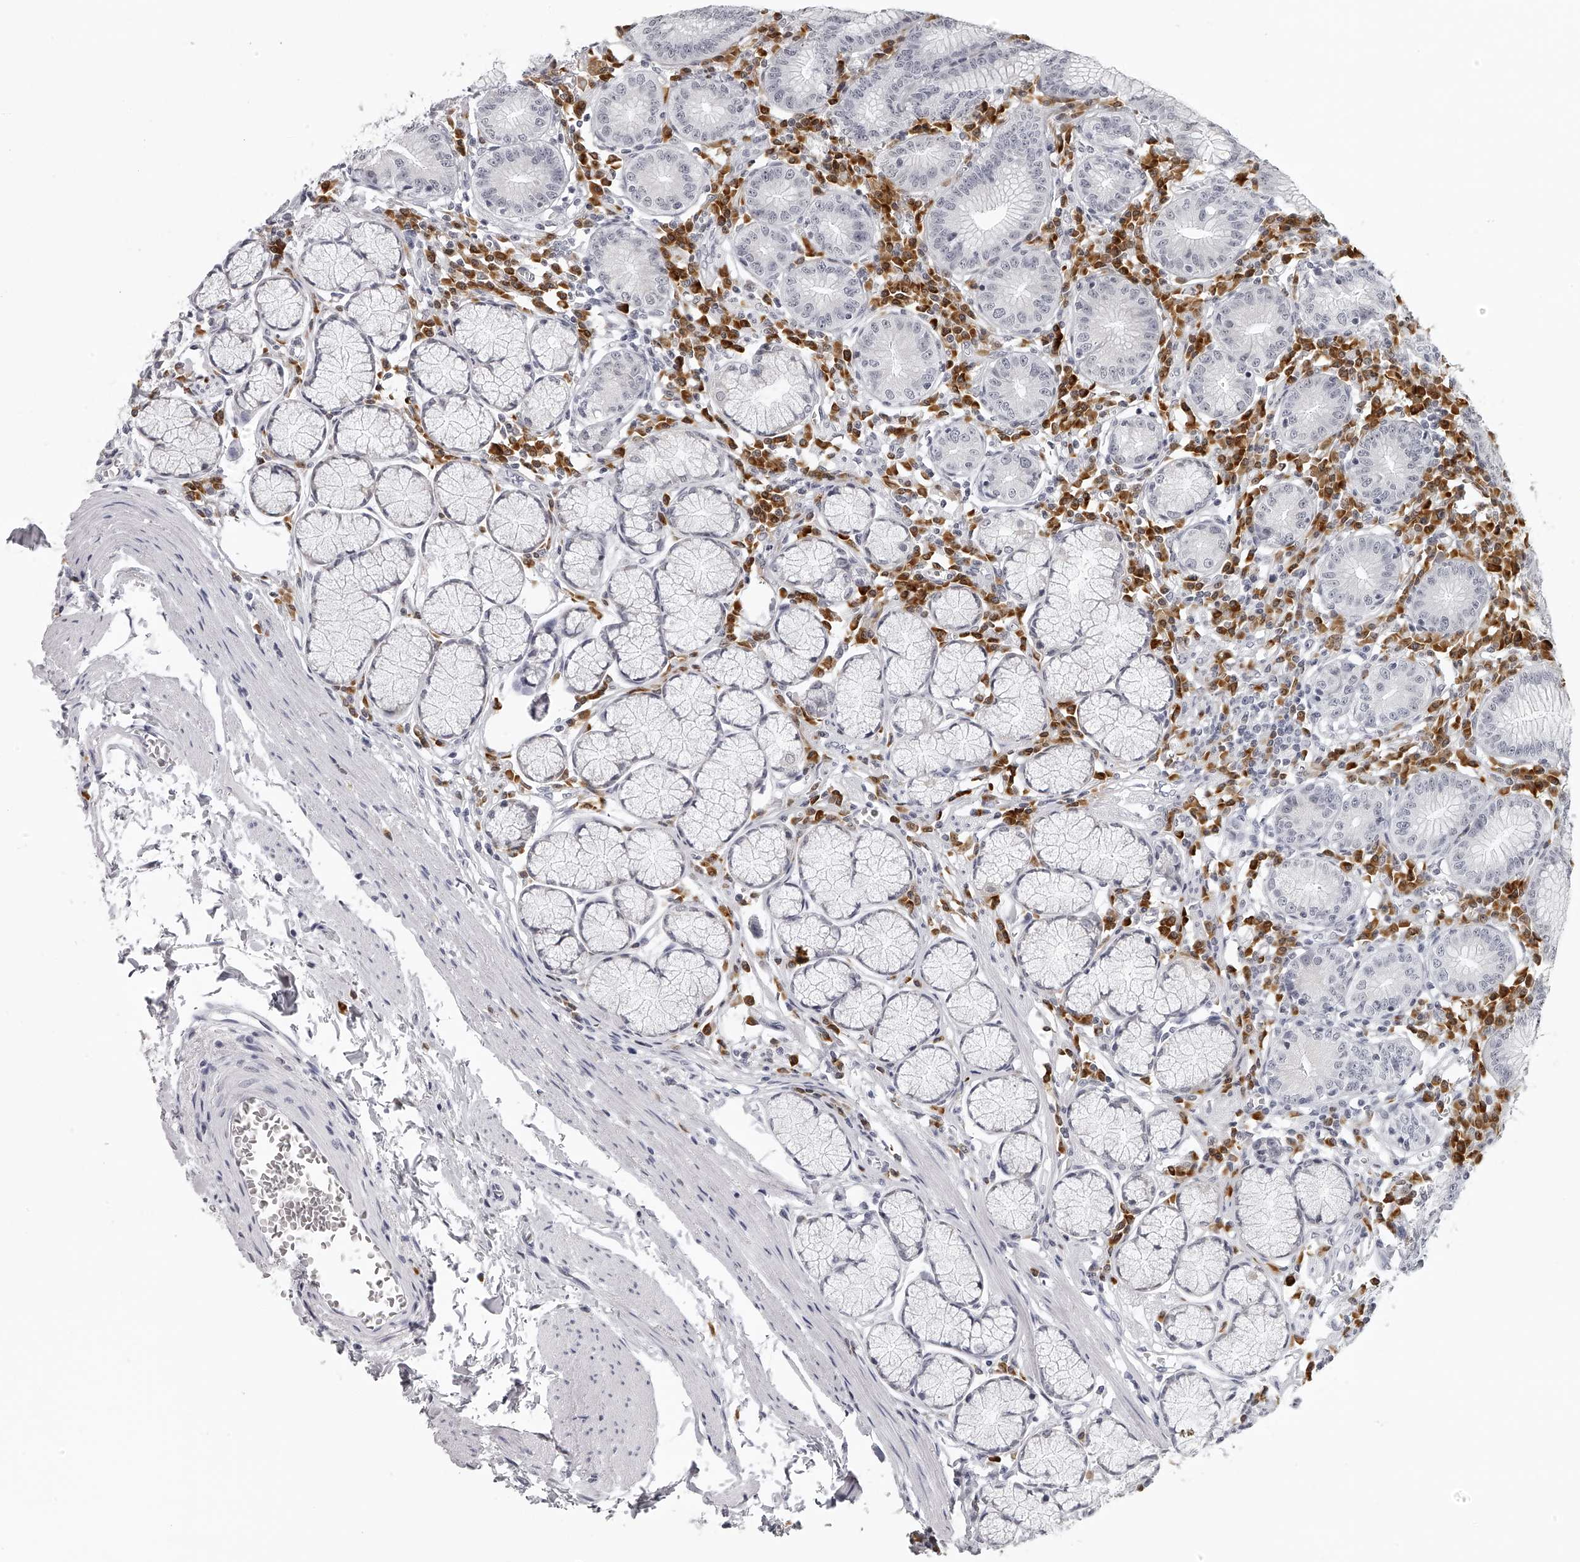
{"staining": {"intensity": "moderate", "quantity": "<25%", "location": "cytoplasmic/membranous,nuclear"}, "tissue": "stomach", "cell_type": "Glandular cells", "image_type": "normal", "snomed": [{"axis": "morphology", "description": "Normal tissue, NOS"}, {"axis": "topography", "description": "Stomach"}], "caption": "Stomach stained for a protein demonstrates moderate cytoplasmic/membranous,nuclear positivity in glandular cells. (brown staining indicates protein expression, while blue staining denotes nuclei).", "gene": "SEC11C", "patient": {"sex": "male", "age": 55}}